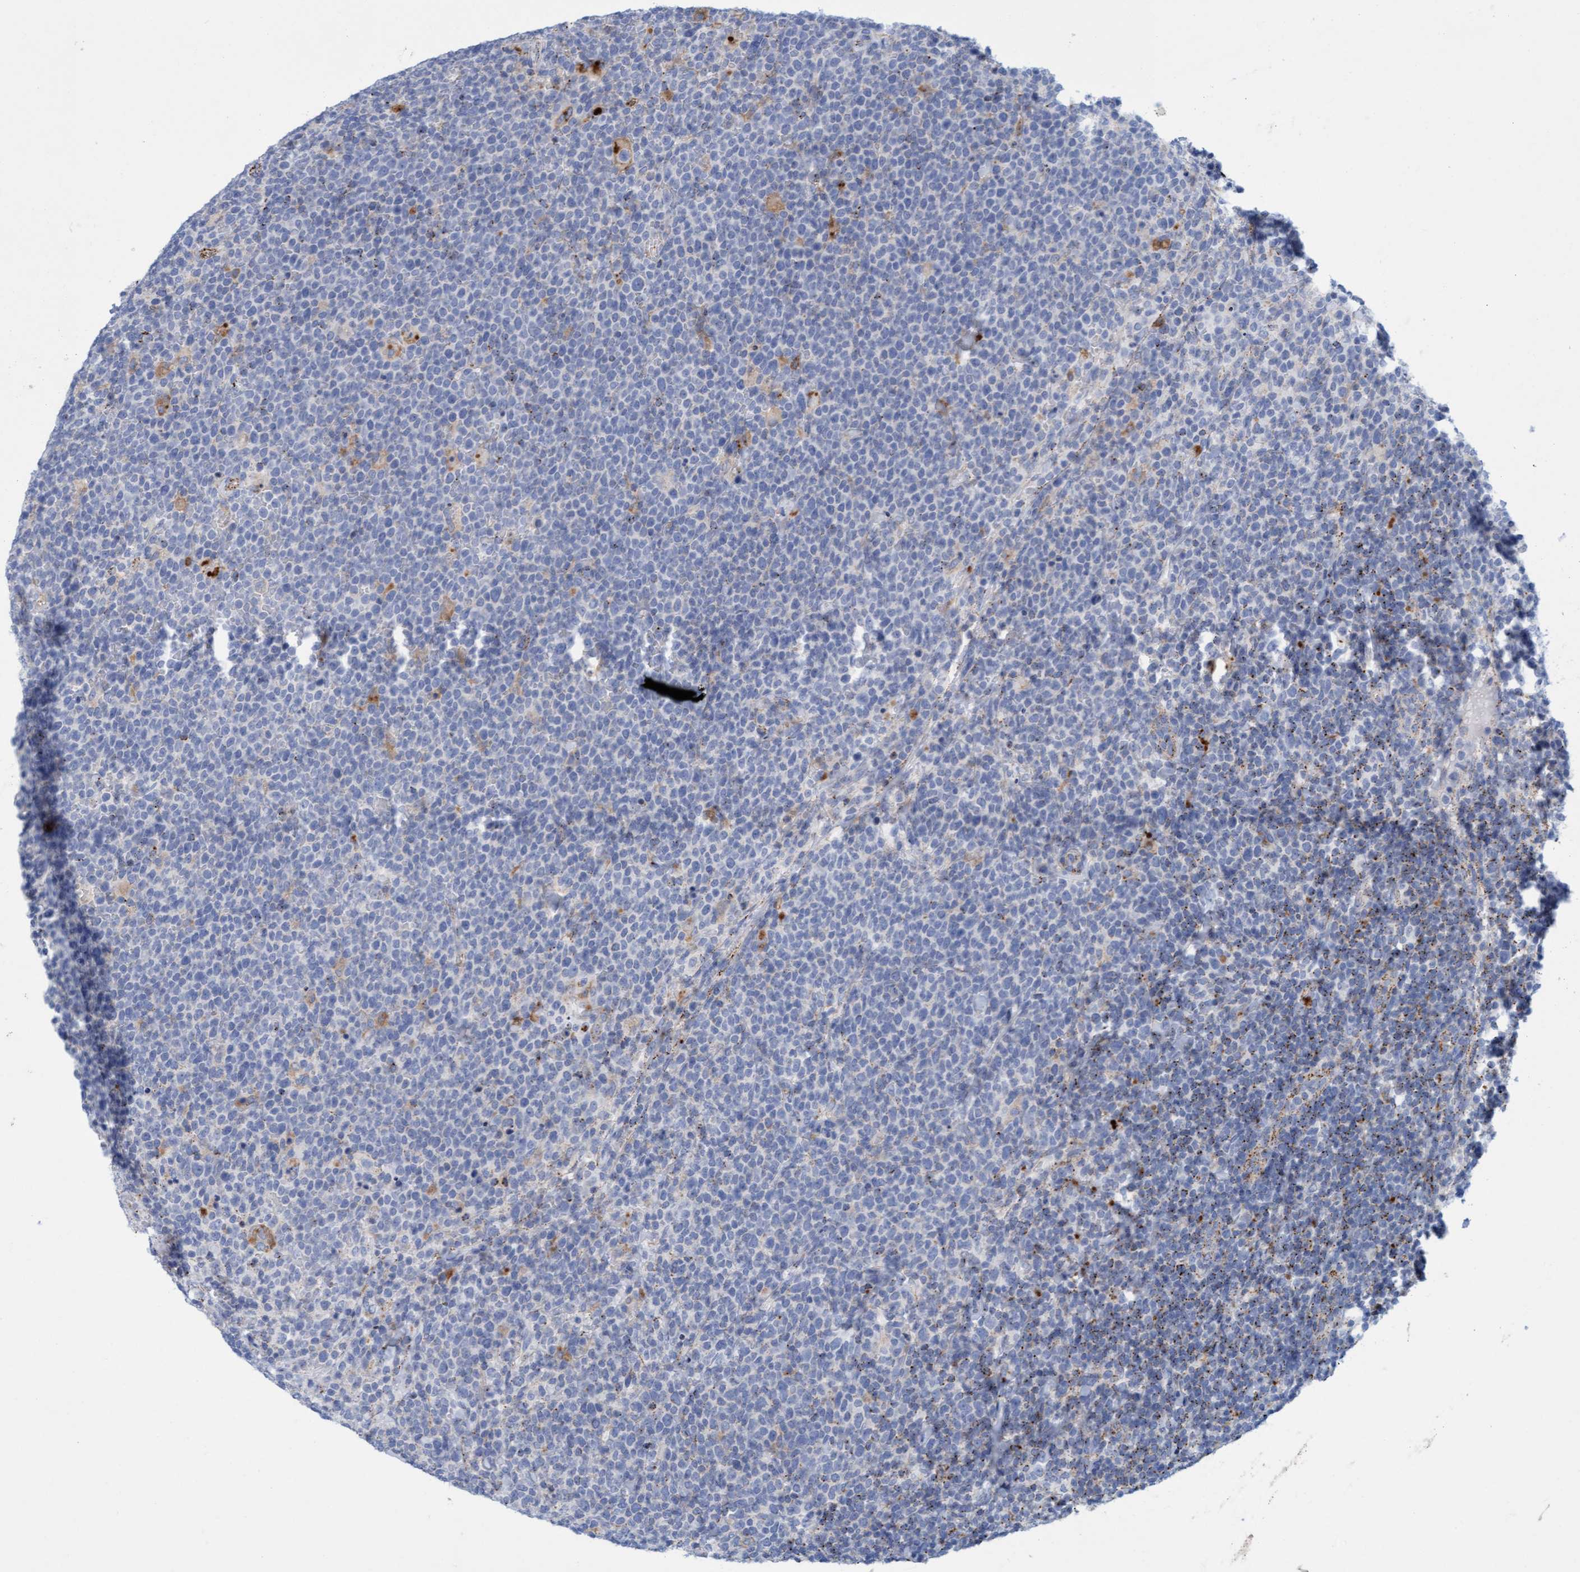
{"staining": {"intensity": "negative", "quantity": "none", "location": "none"}, "tissue": "lymphoma", "cell_type": "Tumor cells", "image_type": "cancer", "snomed": [{"axis": "morphology", "description": "Malignant lymphoma, non-Hodgkin's type, High grade"}, {"axis": "topography", "description": "Lymph node"}], "caption": "DAB (3,3'-diaminobenzidine) immunohistochemical staining of lymphoma shows no significant expression in tumor cells.", "gene": "SGSH", "patient": {"sex": "male", "age": 61}}